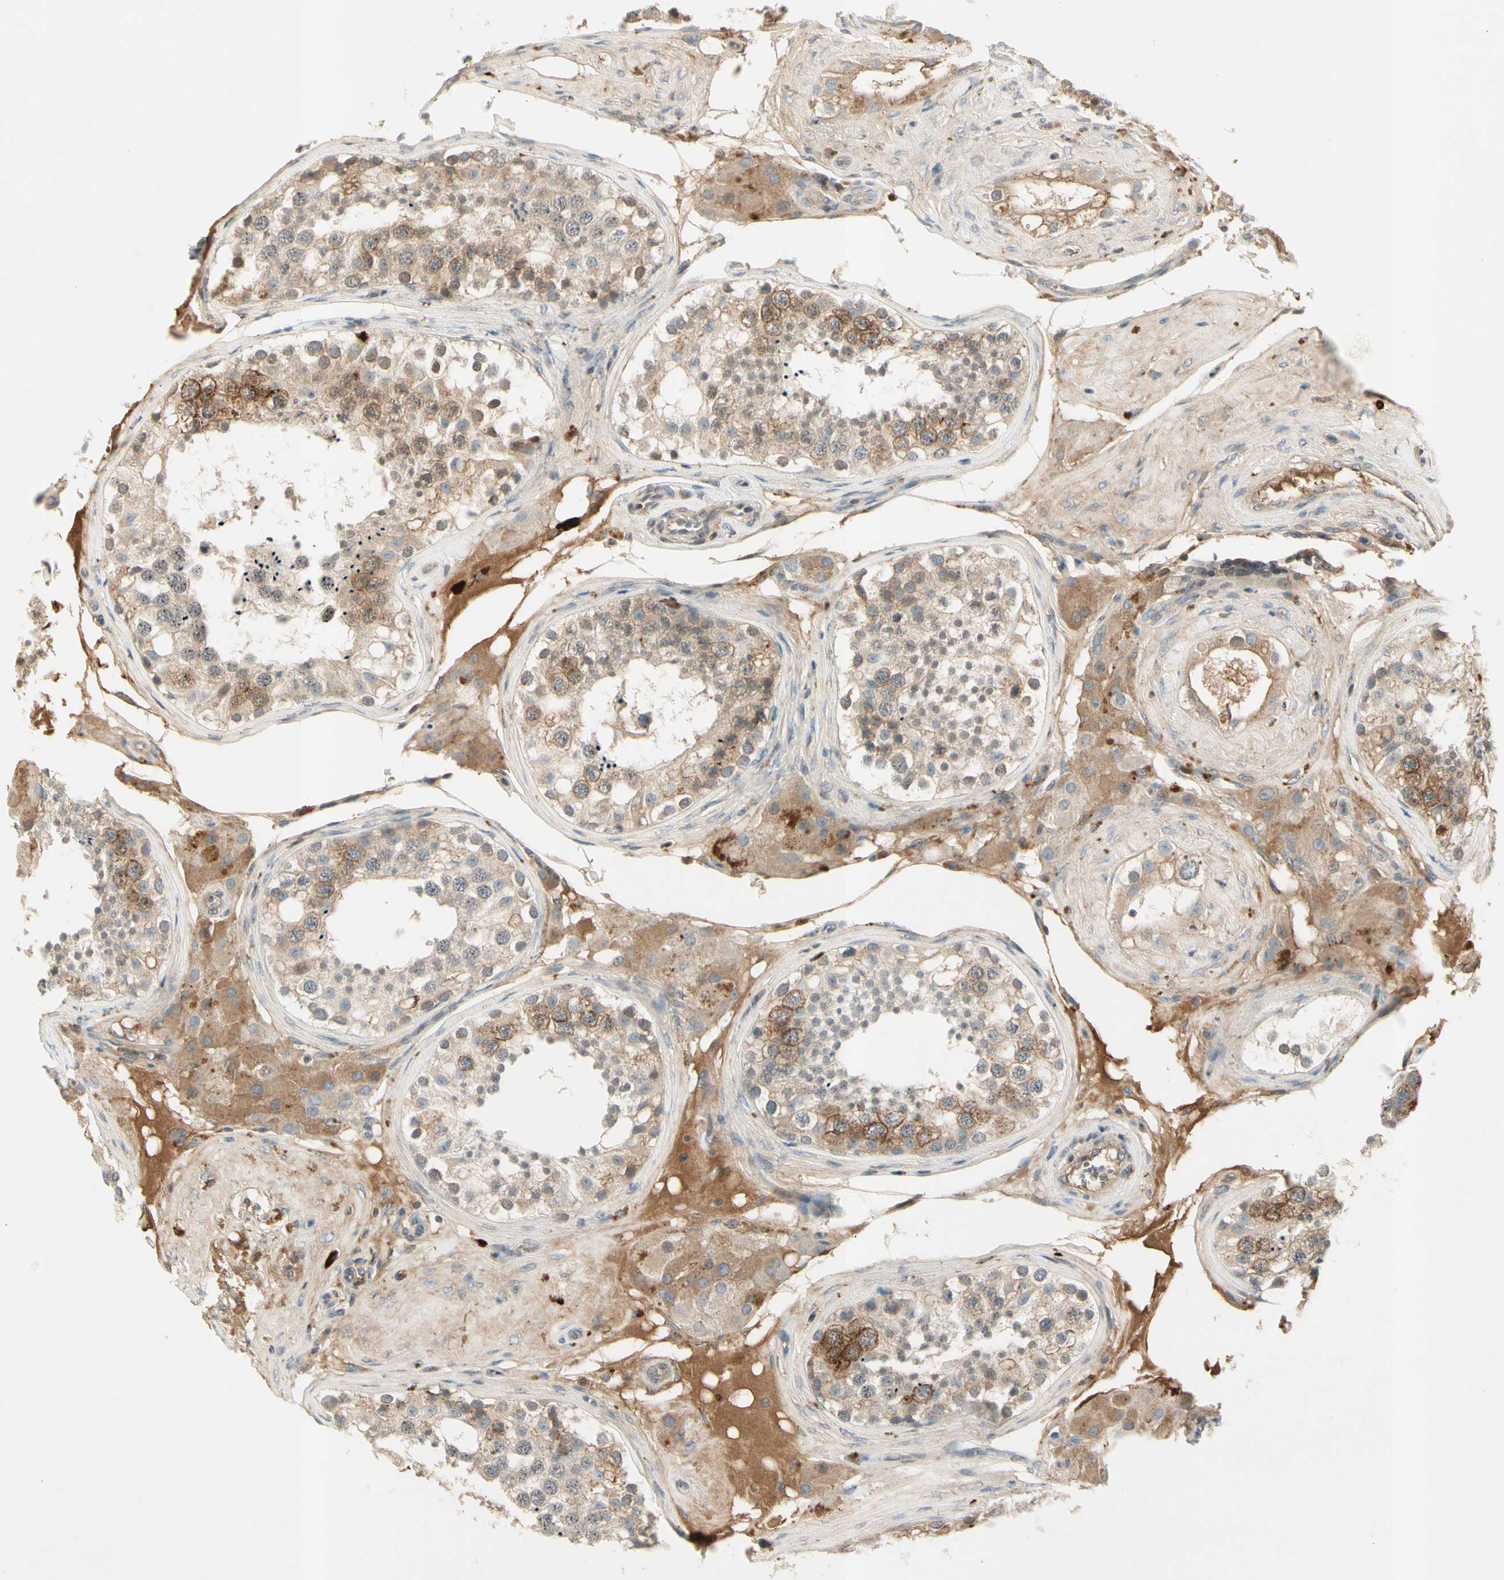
{"staining": {"intensity": "moderate", "quantity": ">75%", "location": "cytoplasmic/membranous"}, "tissue": "testis", "cell_type": "Cells in seminiferous ducts", "image_type": "normal", "snomed": [{"axis": "morphology", "description": "Normal tissue, NOS"}, {"axis": "topography", "description": "Testis"}], "caption": "A high-resolution image shows immunohistochemistry staining of unremarkable testis, which displays moderate cytoplasmic/membranous expression in approximately >75% of cells in seminiferous ducts.", "gene": "ICAM5", "patient": {"sex": "male", "age": 68}}